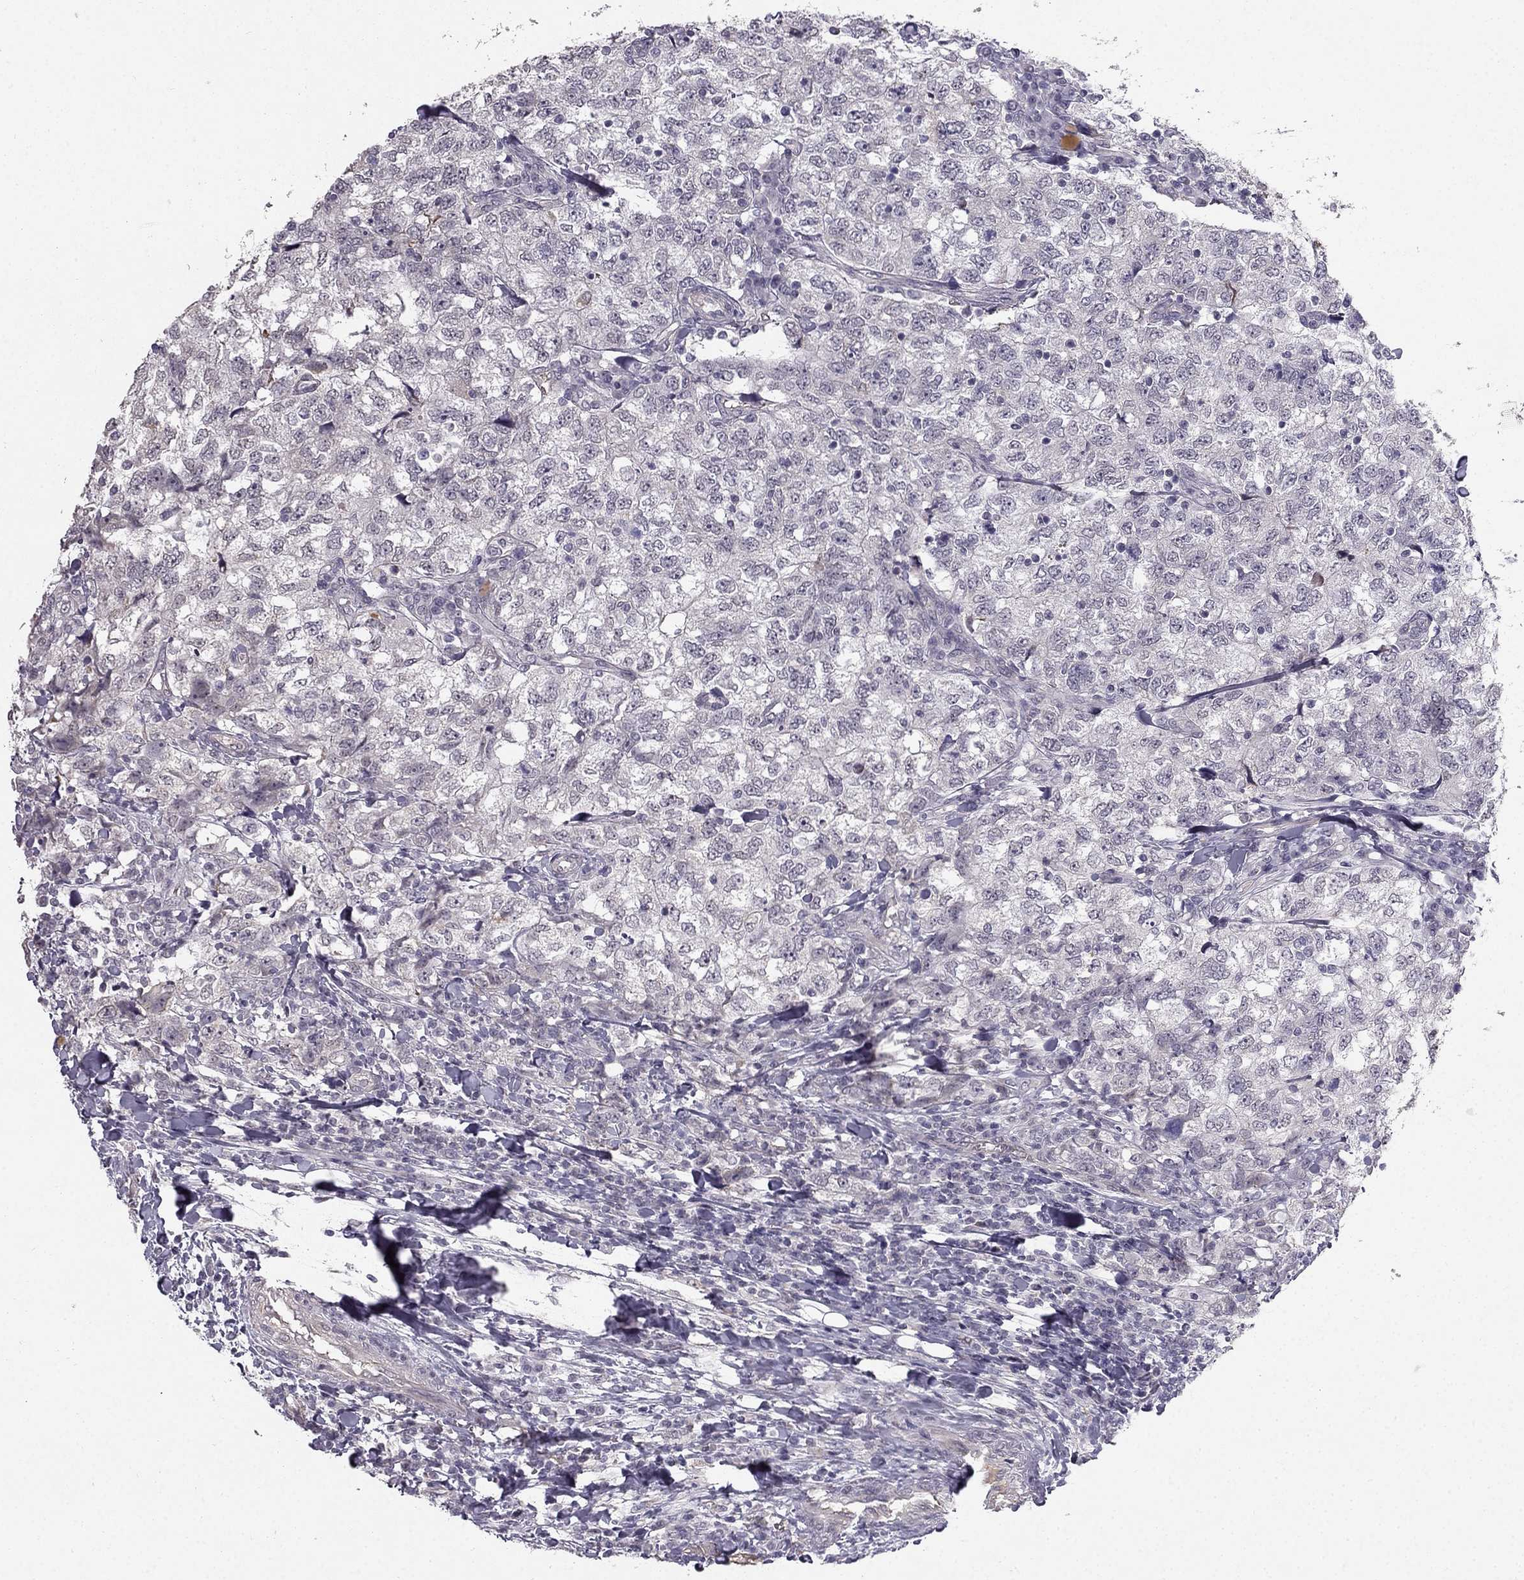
{"staining": {"intensity": "negative", "quantity": "none", "location": "none"}, "tissue": "breast cancer", "cell_type": "Tumor cells", "image_type": "cancer", "snomed": [{"axis": "morphology", "description": "Duct carcinoma"}, {"axis": "topography", "description": "Breast"}], "caption": "Image shows no significant protein positivity in tumor cells of breast cancer.", "gene": "TSPYL5", "patient": {"sex": "female", "age": 30}}